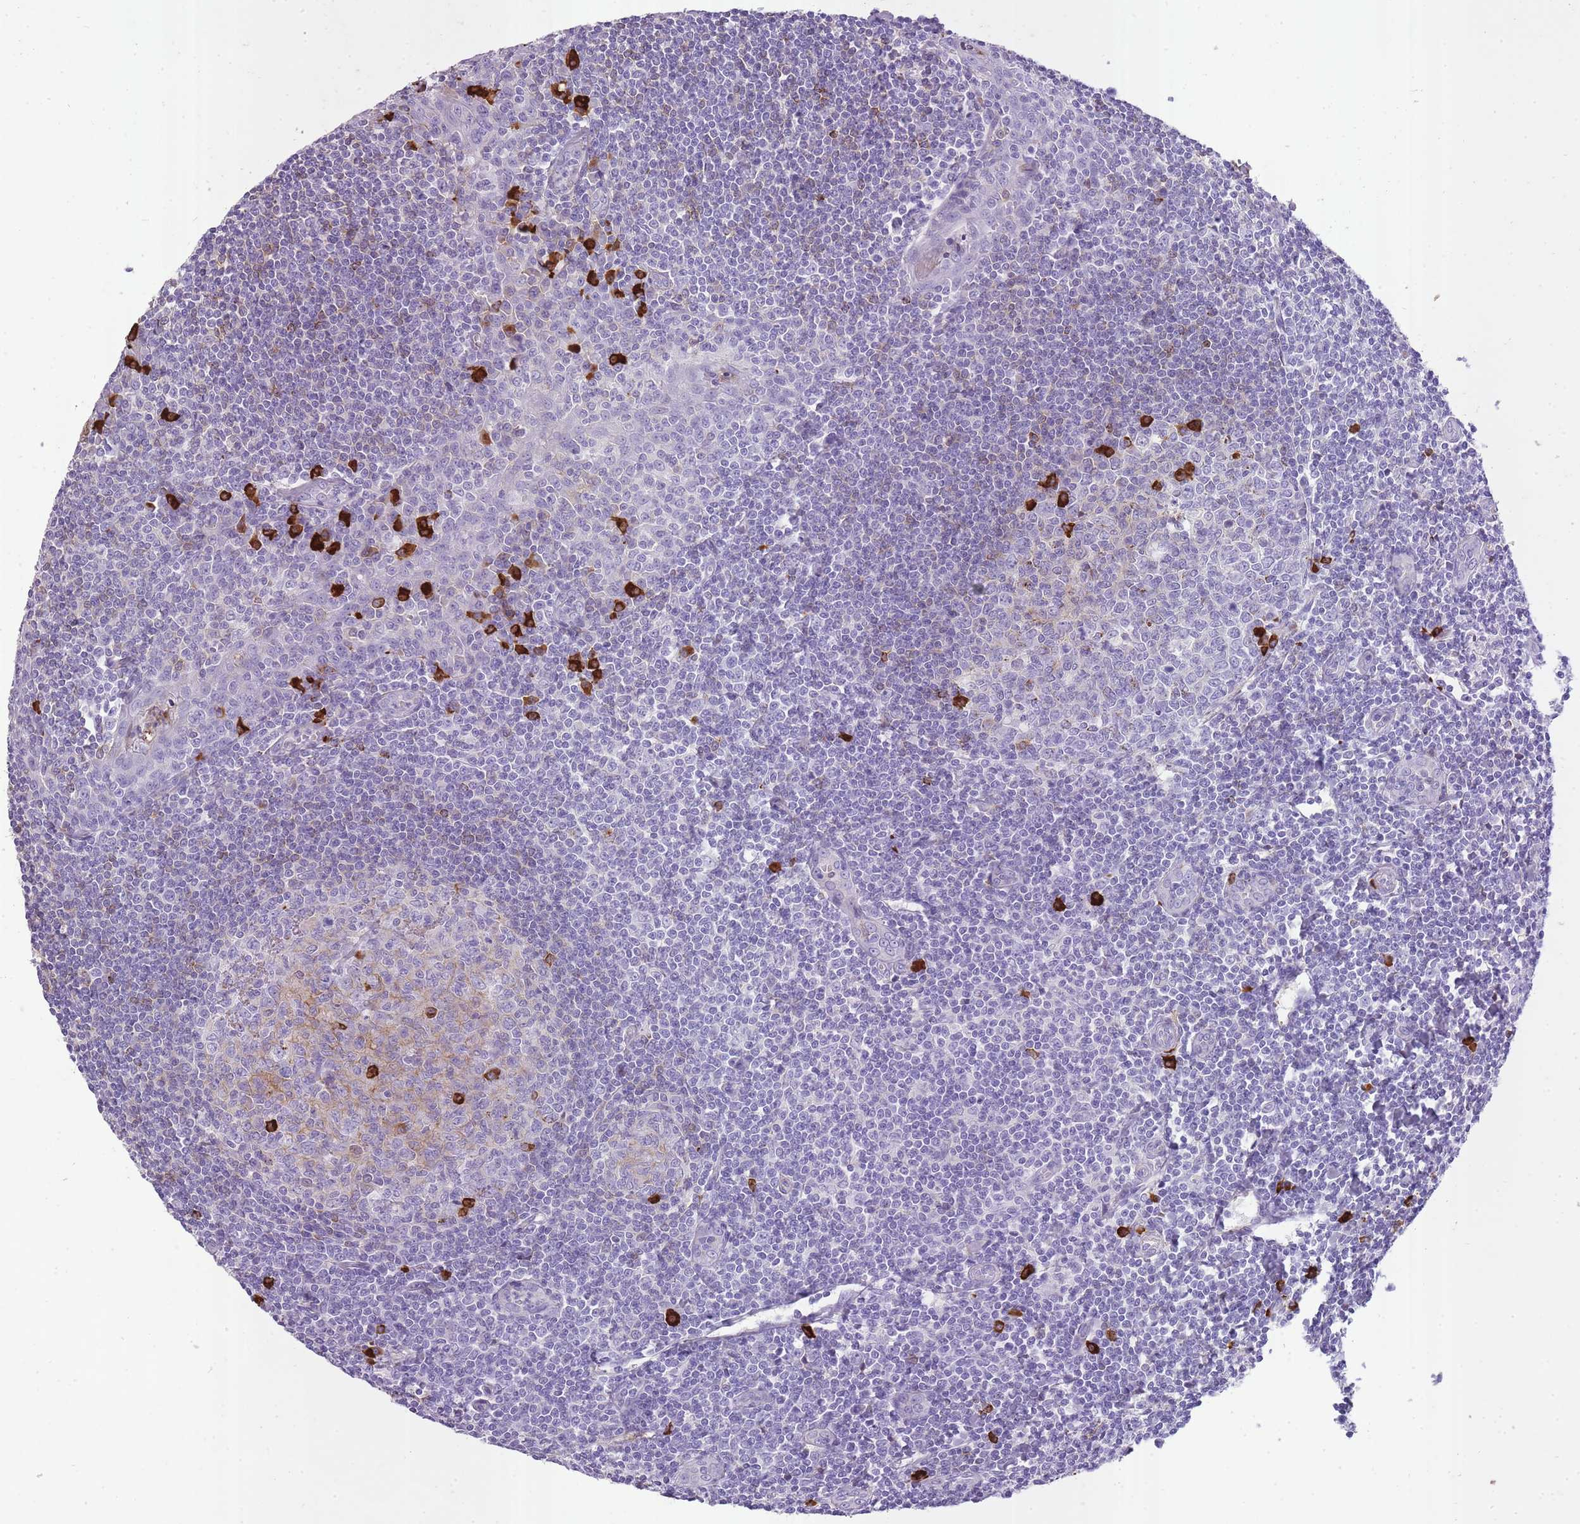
{"staining": {"intensity": "strong", "quantity": "<25%", "location": "cytoplasmic/membranous"}, "tissue": "tonsil", "cell_type": "Germinal center cells", "image_type": "normal", "snomed": [{"axis": "morphology", "description": "Normal tissue, NOS"}, {"axis": "topography", "description": "Tonsil"}], "caption": "The image exhibits a brown stain indicating the presence of a protein in the cytoplasmic/membranous of germinal center cells in tonsil. Using DAB (brown) and hematoxylin (blue) stains, captured at high magnification using brightfield microscopy.", "gene": "IGKV1", "patient": {"sex": "male", "age": 27}}